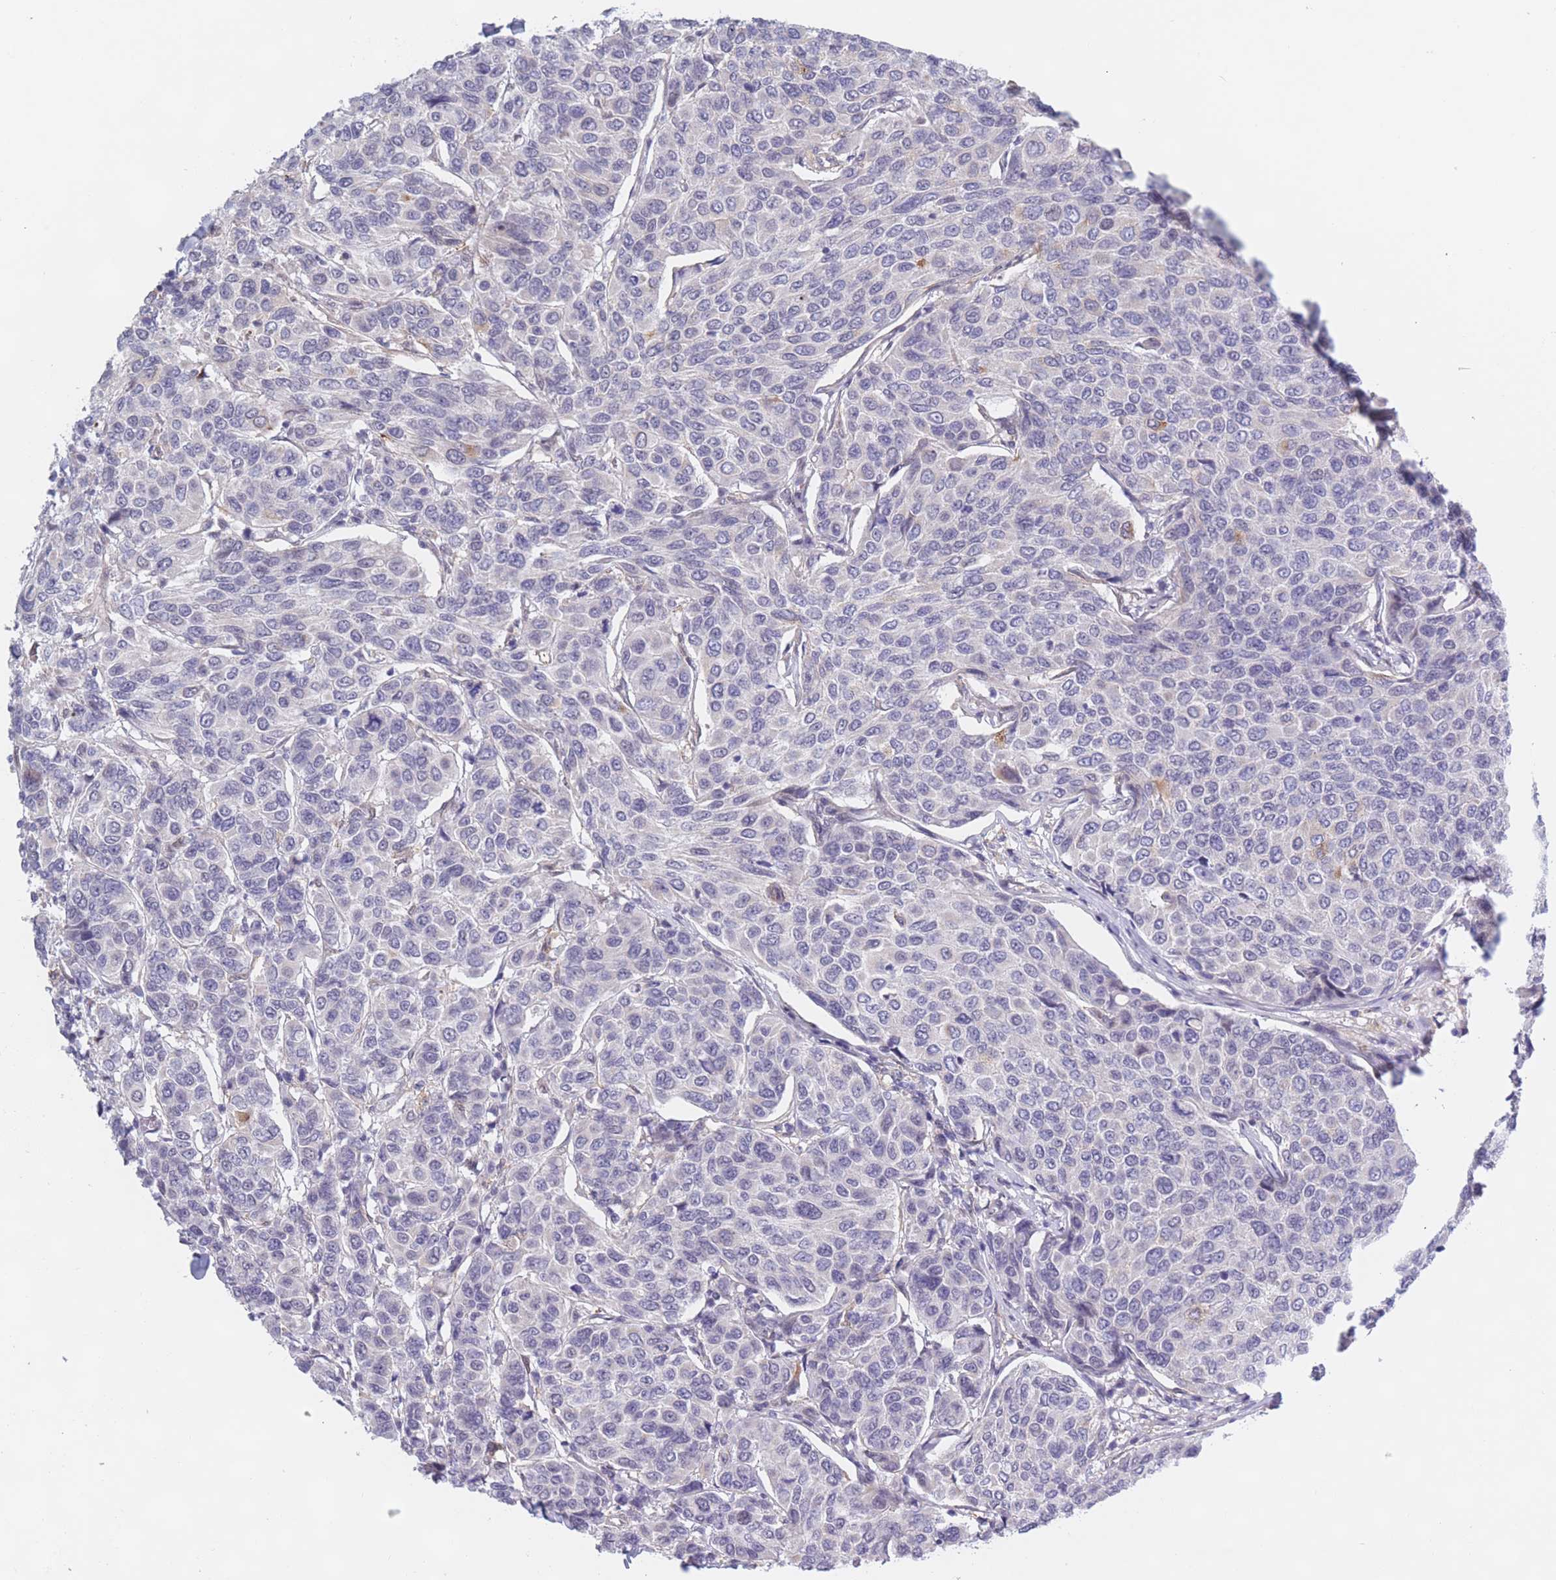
{"staining": {"intensity": "moderate", "quantity": "<25%", "location": "cytoplasmic/membranous"}, "tissue": "breast cancer", "cell_type": "Tumor cells", "image_type": "cancer", "snomed": [{"axis": "morphology", "description": "Duct carcinoma"}, {"axis": "topography", "description": "Breast"}], "caption": "Protein expression by IHC demonstrates moderate cytoplasmic/membranous staining in about <25% of tumor cells in breast cancer. The protein of interest is stained brown, and the nuclei are stained in blue (DAB IHC with brightfield microscopy, high magnification).", "gene": "PODXL", "patient": {"sex": "female", "age": 55}}